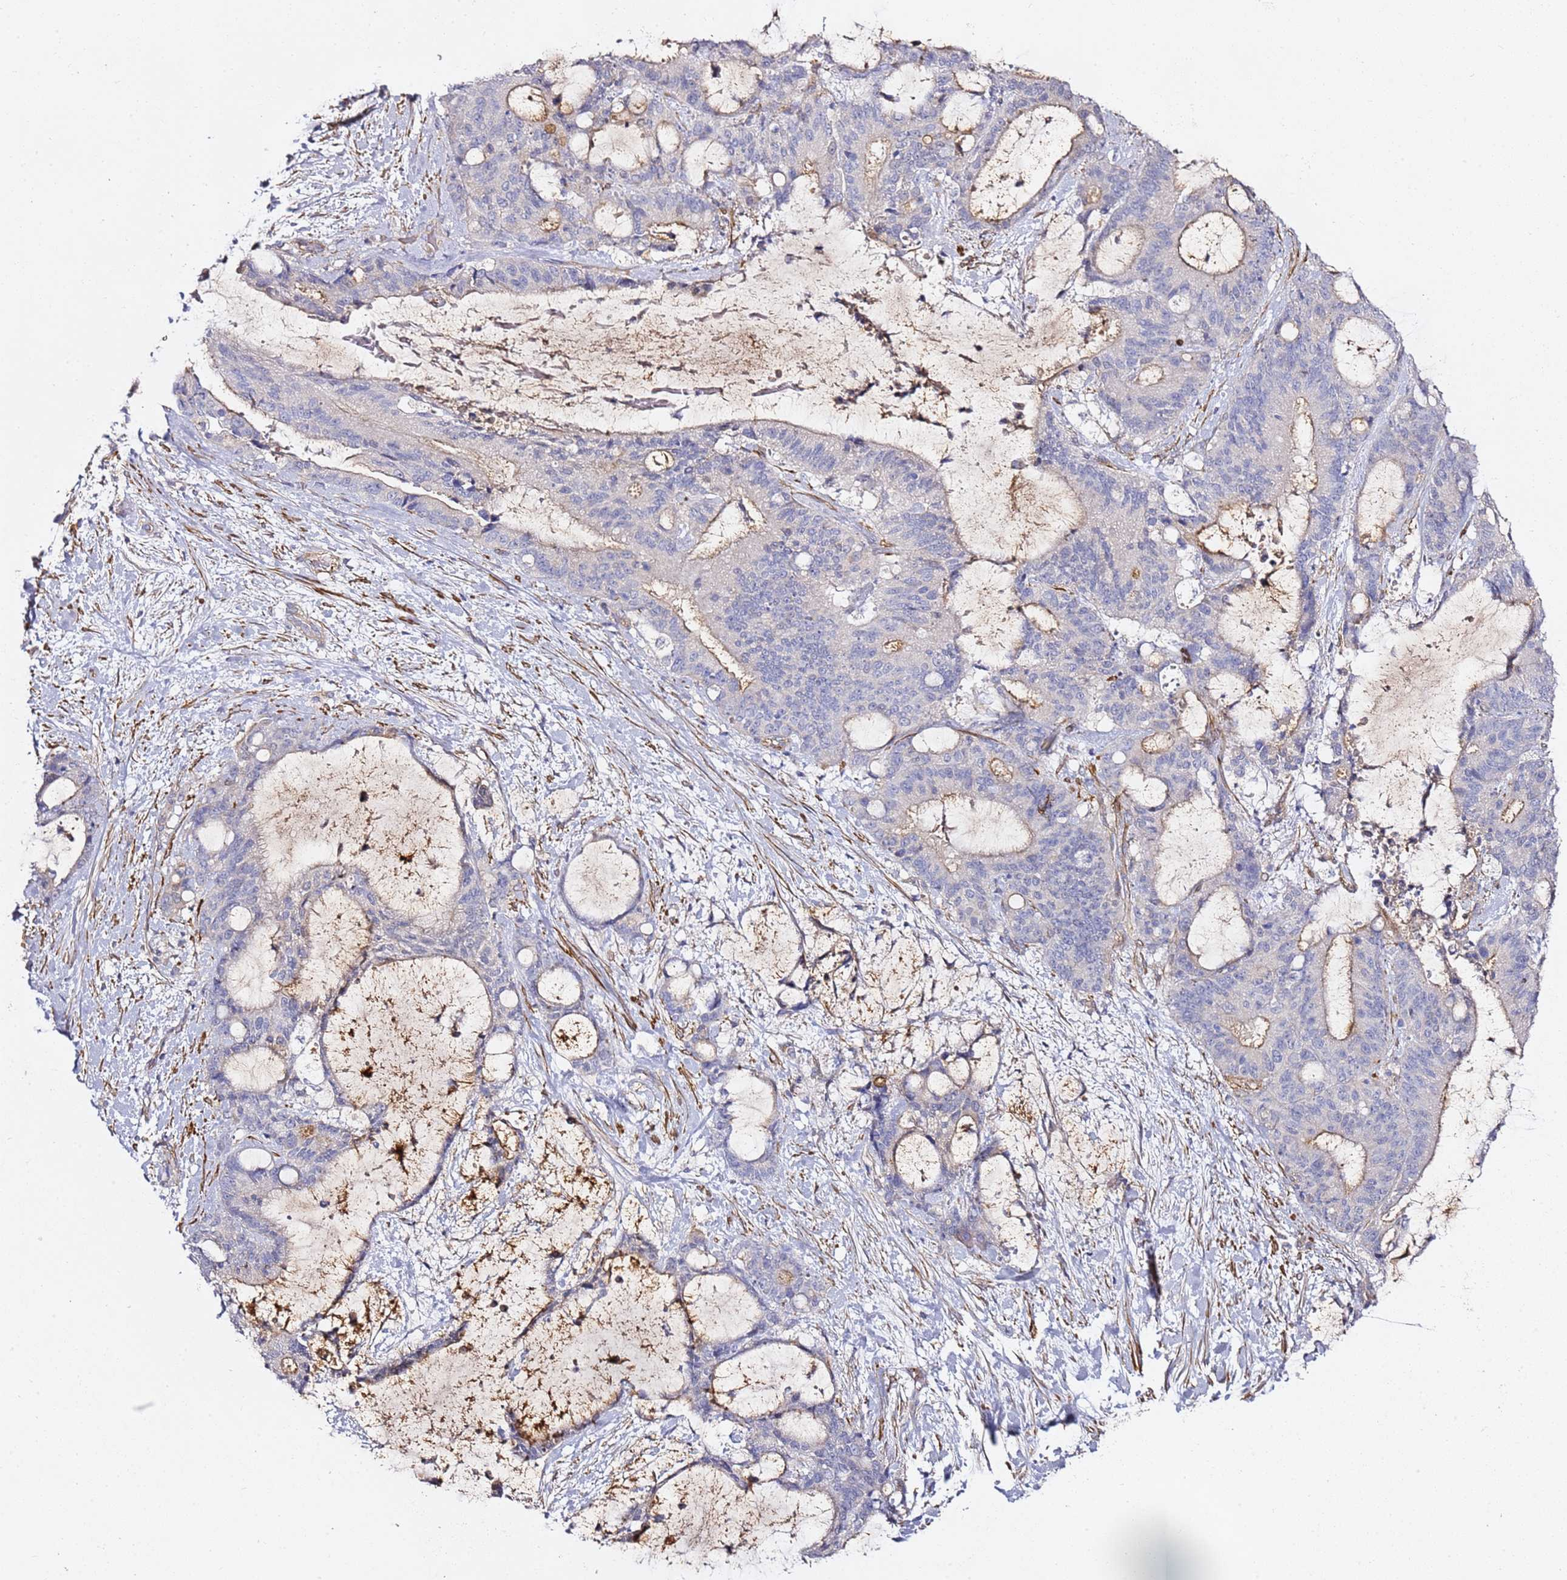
{"staining": {"intensity": "weak", "quantity": "<25%", "location": "cytoplasmic/membranous"}, "tissue": "liver cancer", "cell_type": "Tumor cells", "image_type": "cancer", "snomed": [{"axis": "morphology", "description": "Normal tissue, NOS"}, {"axis": "morphology", "description": "Cholangiocarcinoma"}, {"axis": "topography", "description": "Liver"}, {"axis": "topography", "description": "Peripheral nerve tissue"}], "caption": "Protein analysis of cholangiocarcinoma (liver) demonstrates no significant staining in tumor cells. (Immunohistochemistry, brightfield microscopy, high magnification).", "gene": "EPS8L1", "patient": {"sex": "female", "age": 73}}